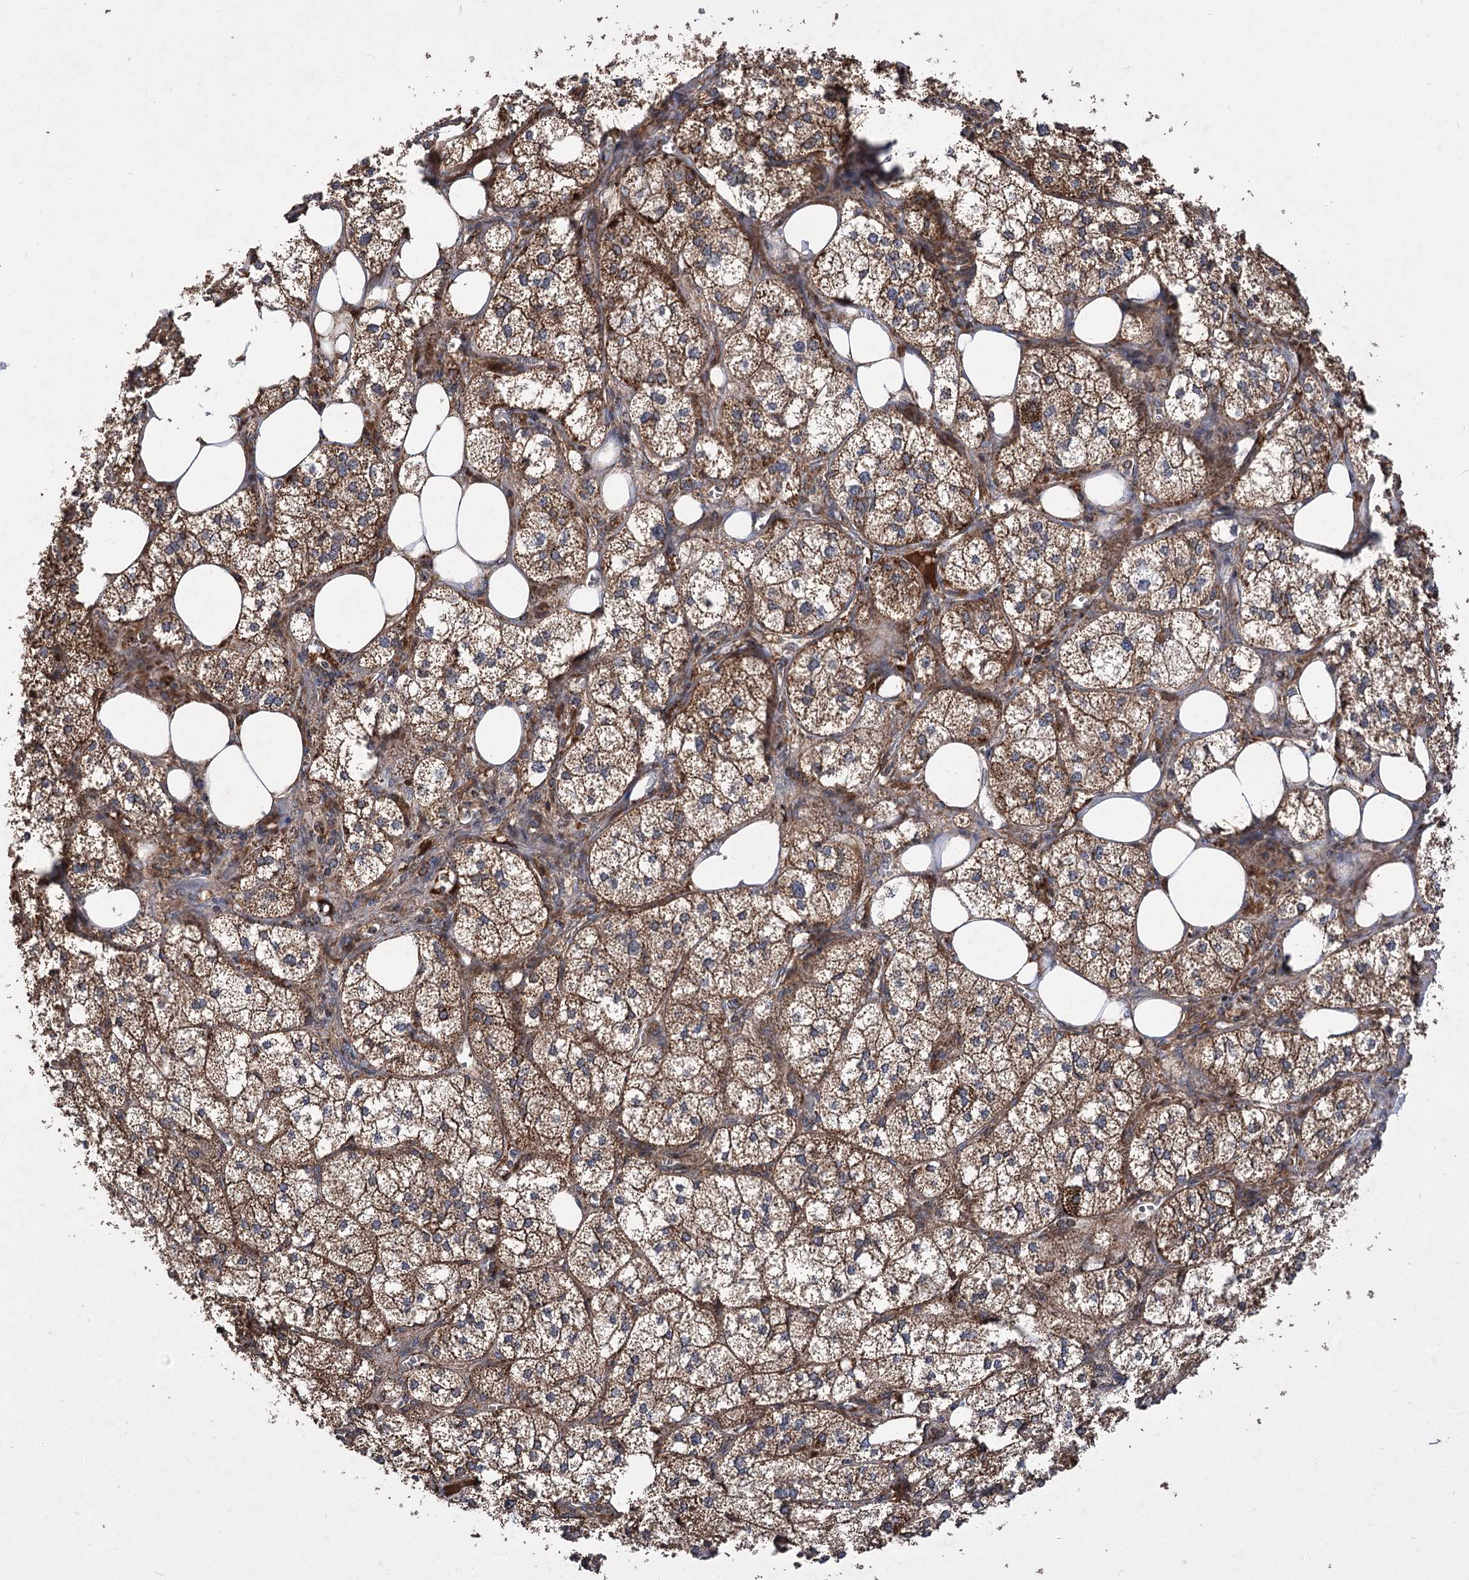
{"staining": {"intensity": "strong", "quantity": ">75%", "location": "cytoplasmic/membranous"}, "tissue": "adrenal gland", "cell_type": "Glandular cells", "image_type": "normal", "snomed": [{"axis": "morphology", "description": "Normal tissue, NOS"}, {"axis": "topography", "description": "Adrenal gland"}], "caption": "A brown stain labels strong cytoplasmic/membranous staining of a protein in glandular cells of benign adrenal gland. (Stains: DAB (3,3'-diaminobenzidine) in brown, nuclei in blue, Microscopy: brightfield microscopy at high magnification).", "gene": "RASSF3", "patient": {"sex": "female", "age": 61}}